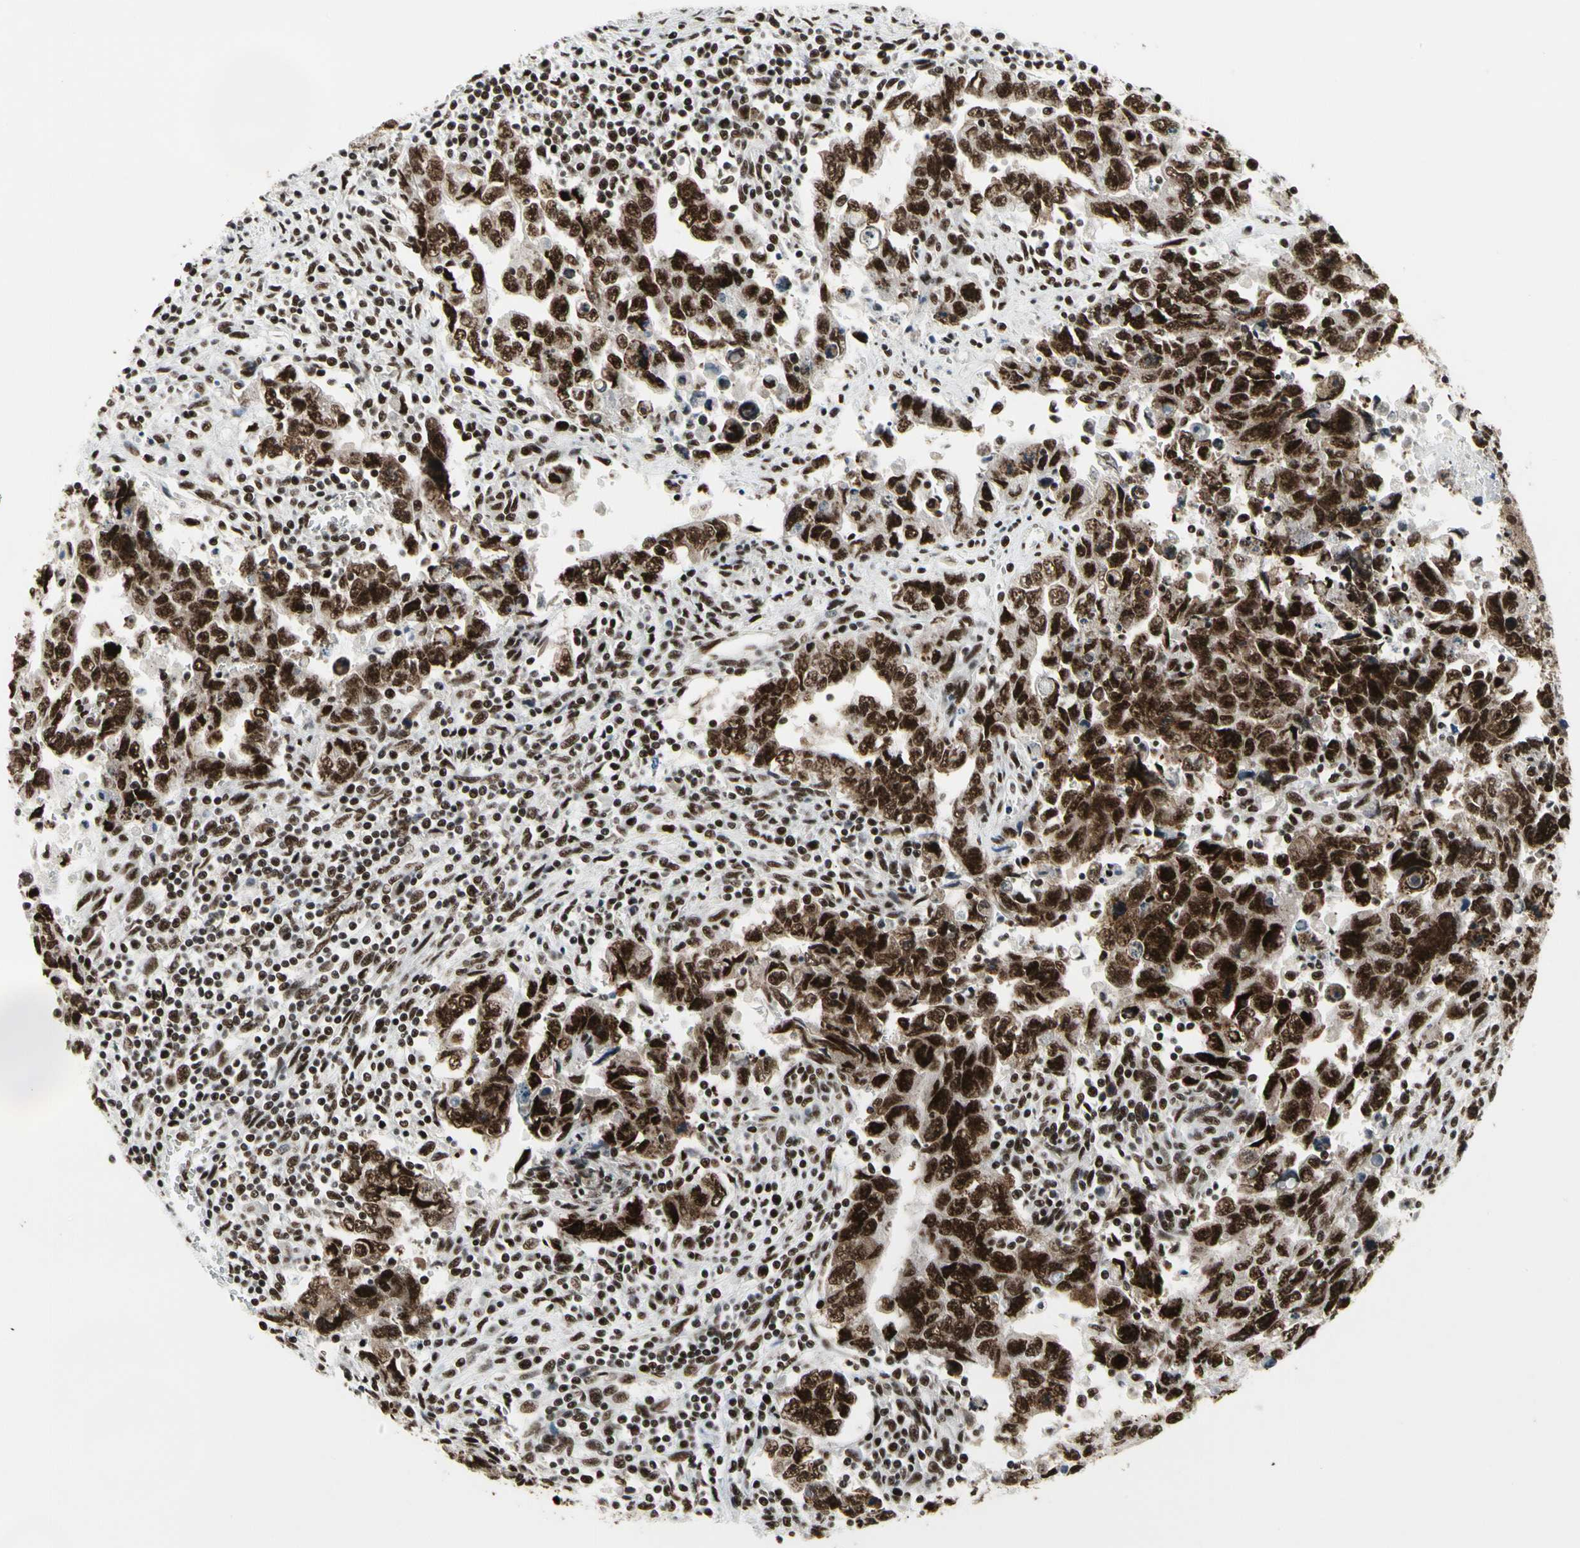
{"staining": {"intensity": "strong", "quantity": ">75%", "location": "nuclear"}, "tissue": "testis cancer", "cell_type": "Tumor cells", "image_type": "cancer", "snomed": [{"axis": "morphology", "description": "Carcinoma, Embryonal, NOS"}, {"axis": "topography", "description": "Testis"}], "caption": "Immunohistochemical staining of embryonal carcinoma (testis) exhibits high levels of strong nuclear expression in approximately >75% of tumor cells.", "gene": "SRSF11", "patient": {"sex": "male", "age": 28}}